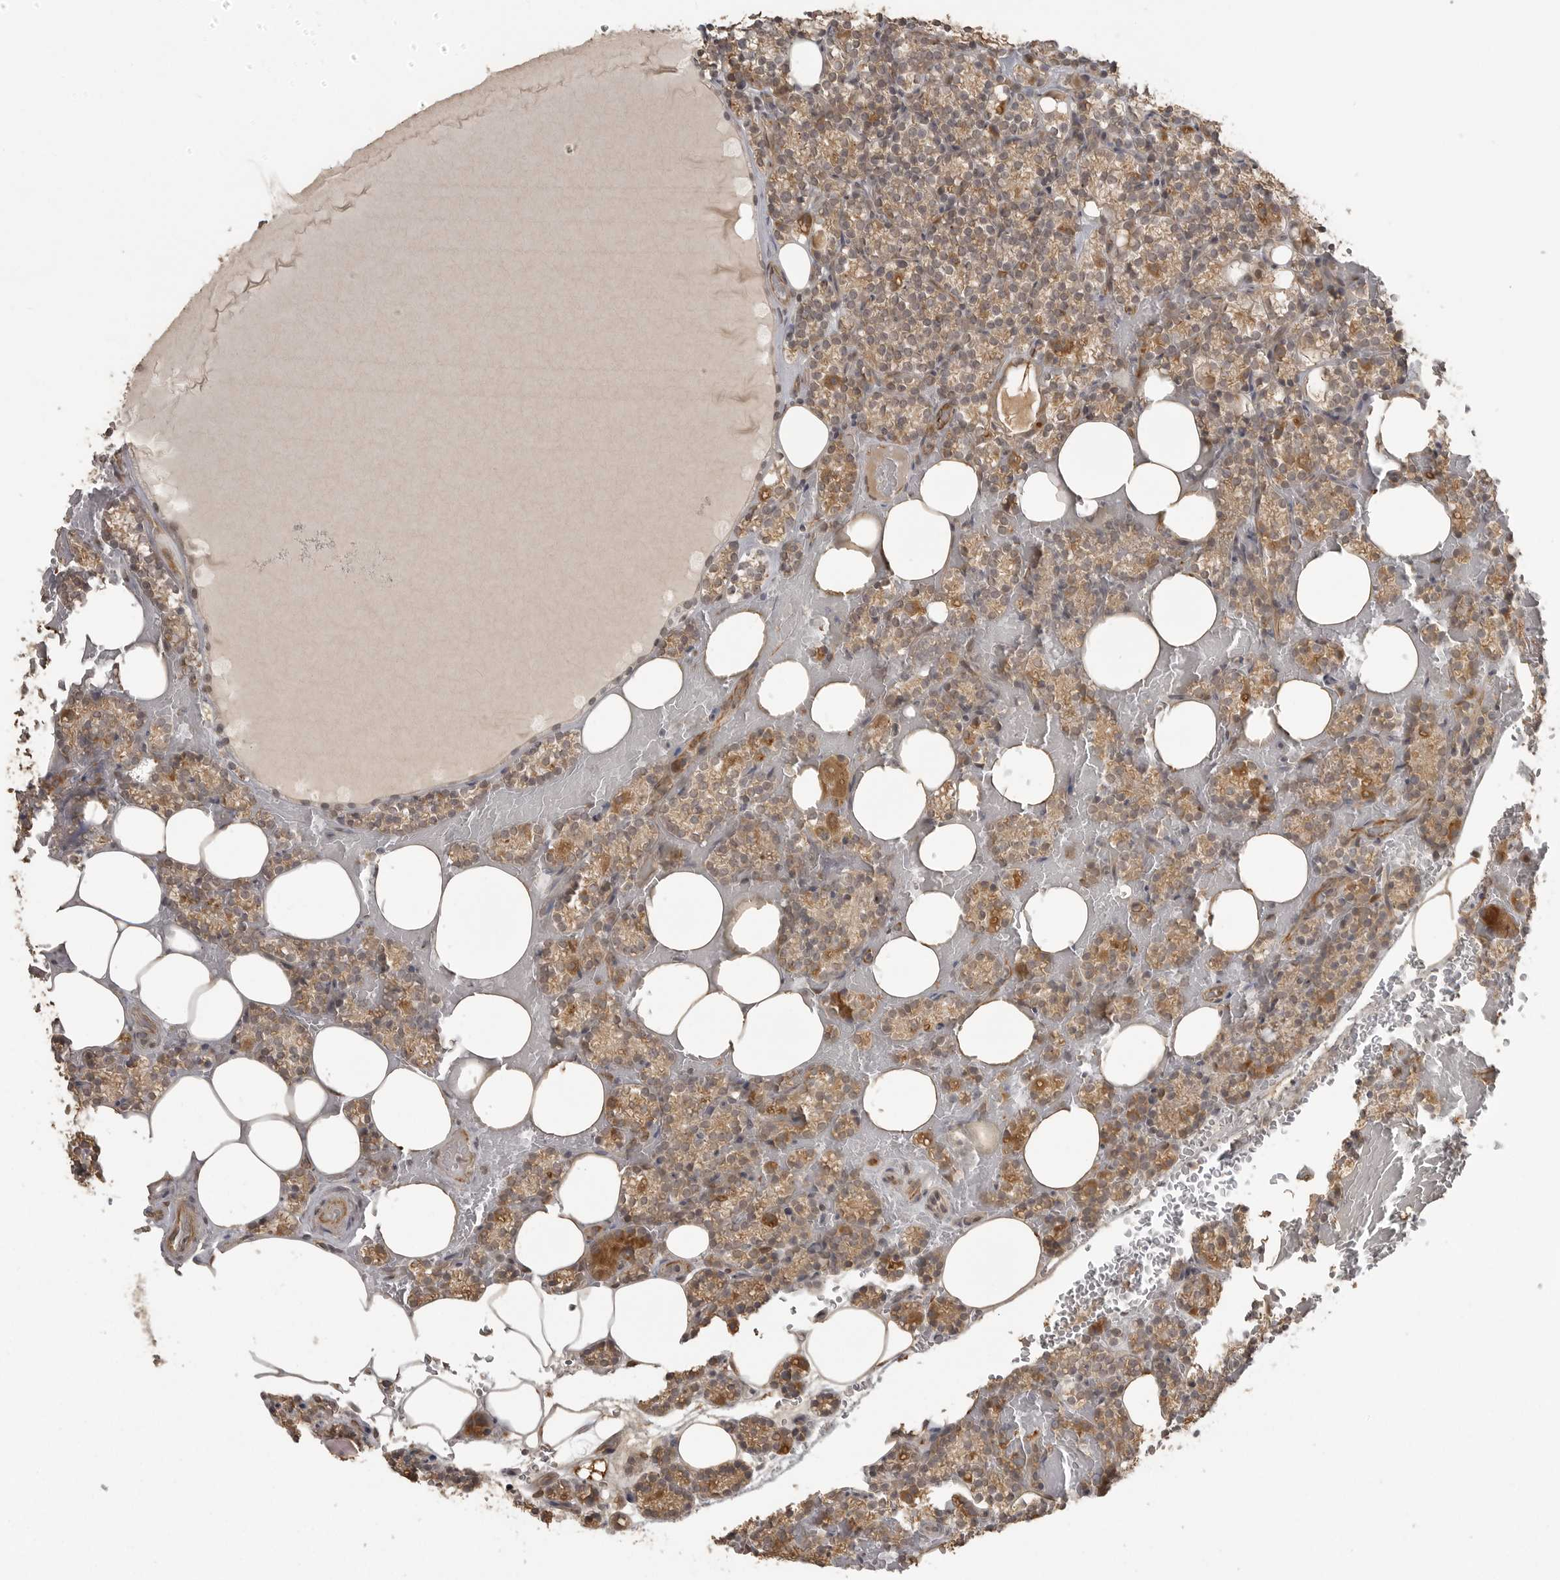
{"staining": {"intensity": "moderate", "quantity": ">75%", "location": "cytoplasmic/membranous"}, "tissue": "parathyroid gland", "cell_type": "Glandular cells", "image_type": "normal", "snomed": [{"axis": "morphology", "description": "Normal tissue, NOS"}, {"axis": "topography", "description": "Parathyroid gland"}], "caption": "Immunohistochemical staining of benign parathyroid gland exhibits moderate cytoplasmic/membranous protein positivity in approximately >75% of glandular cells. (Brightfield microscopy of DAB IHC at high magnification).", "gene": "SMG8", "patient": {"sex": "female", "age": 78}}